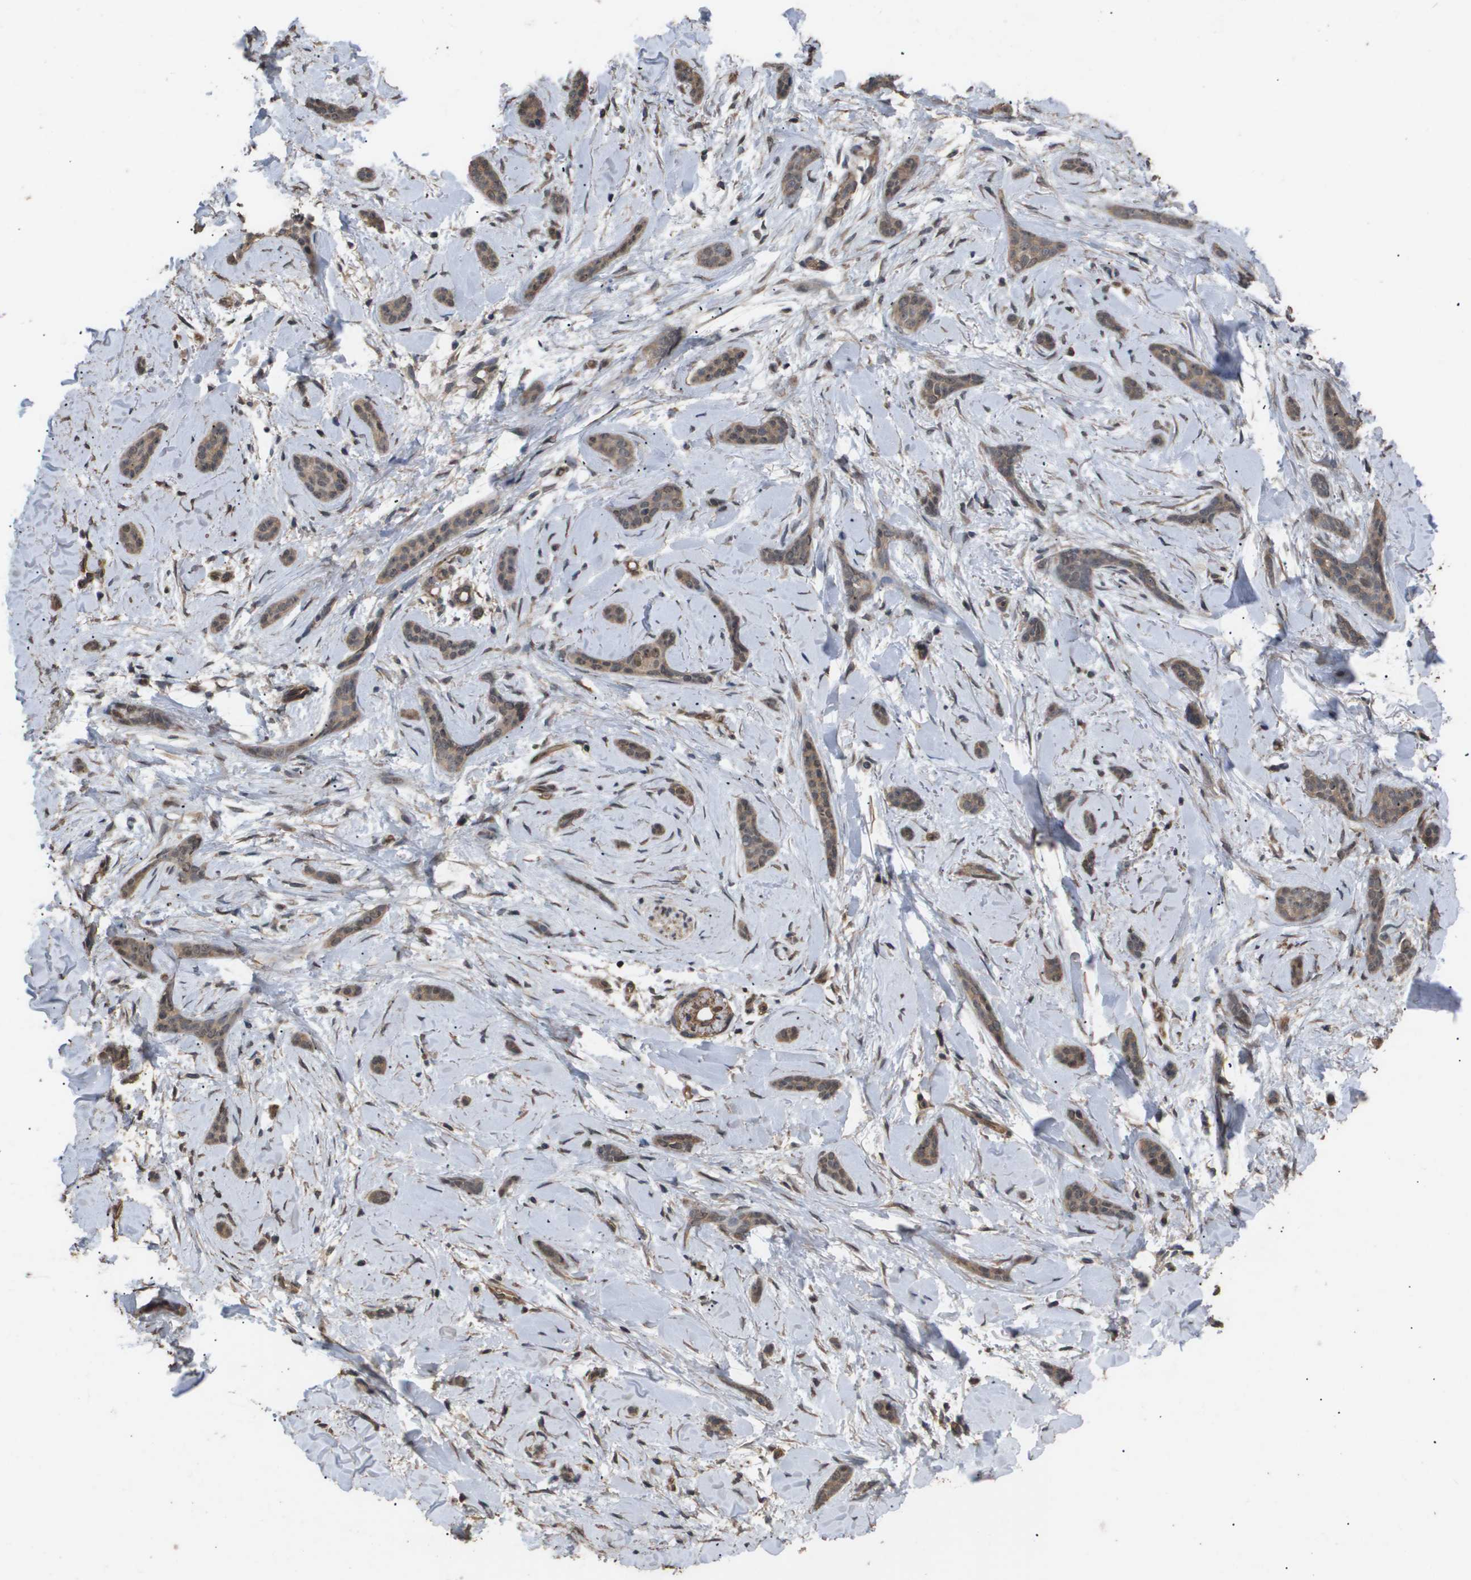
{"staining": {"intensity": "moderate", "quantity": ">75%", "location": "cytoplasmic/membranous"}, "tissue": "skin cancer", "cell_type": "Tumor cells", "image_type": "cancer", "snomed": [{"axis": "morphology", "description": "Basal cell carcinoma"}, {"axis": "morphology", "description": "Adnexal tumor, benign"}, {"axis": "topography", "description": "Skin"}], "caption": "Skin cancer (basal cell carcinoma) was stained to show a protein in brown. There is medium levels of moderate cytoplasmic/membranous expression in approximately >75% of tumor cells.", "gene": "CUL5", "patient": {"sex": "female", "age": 42}}